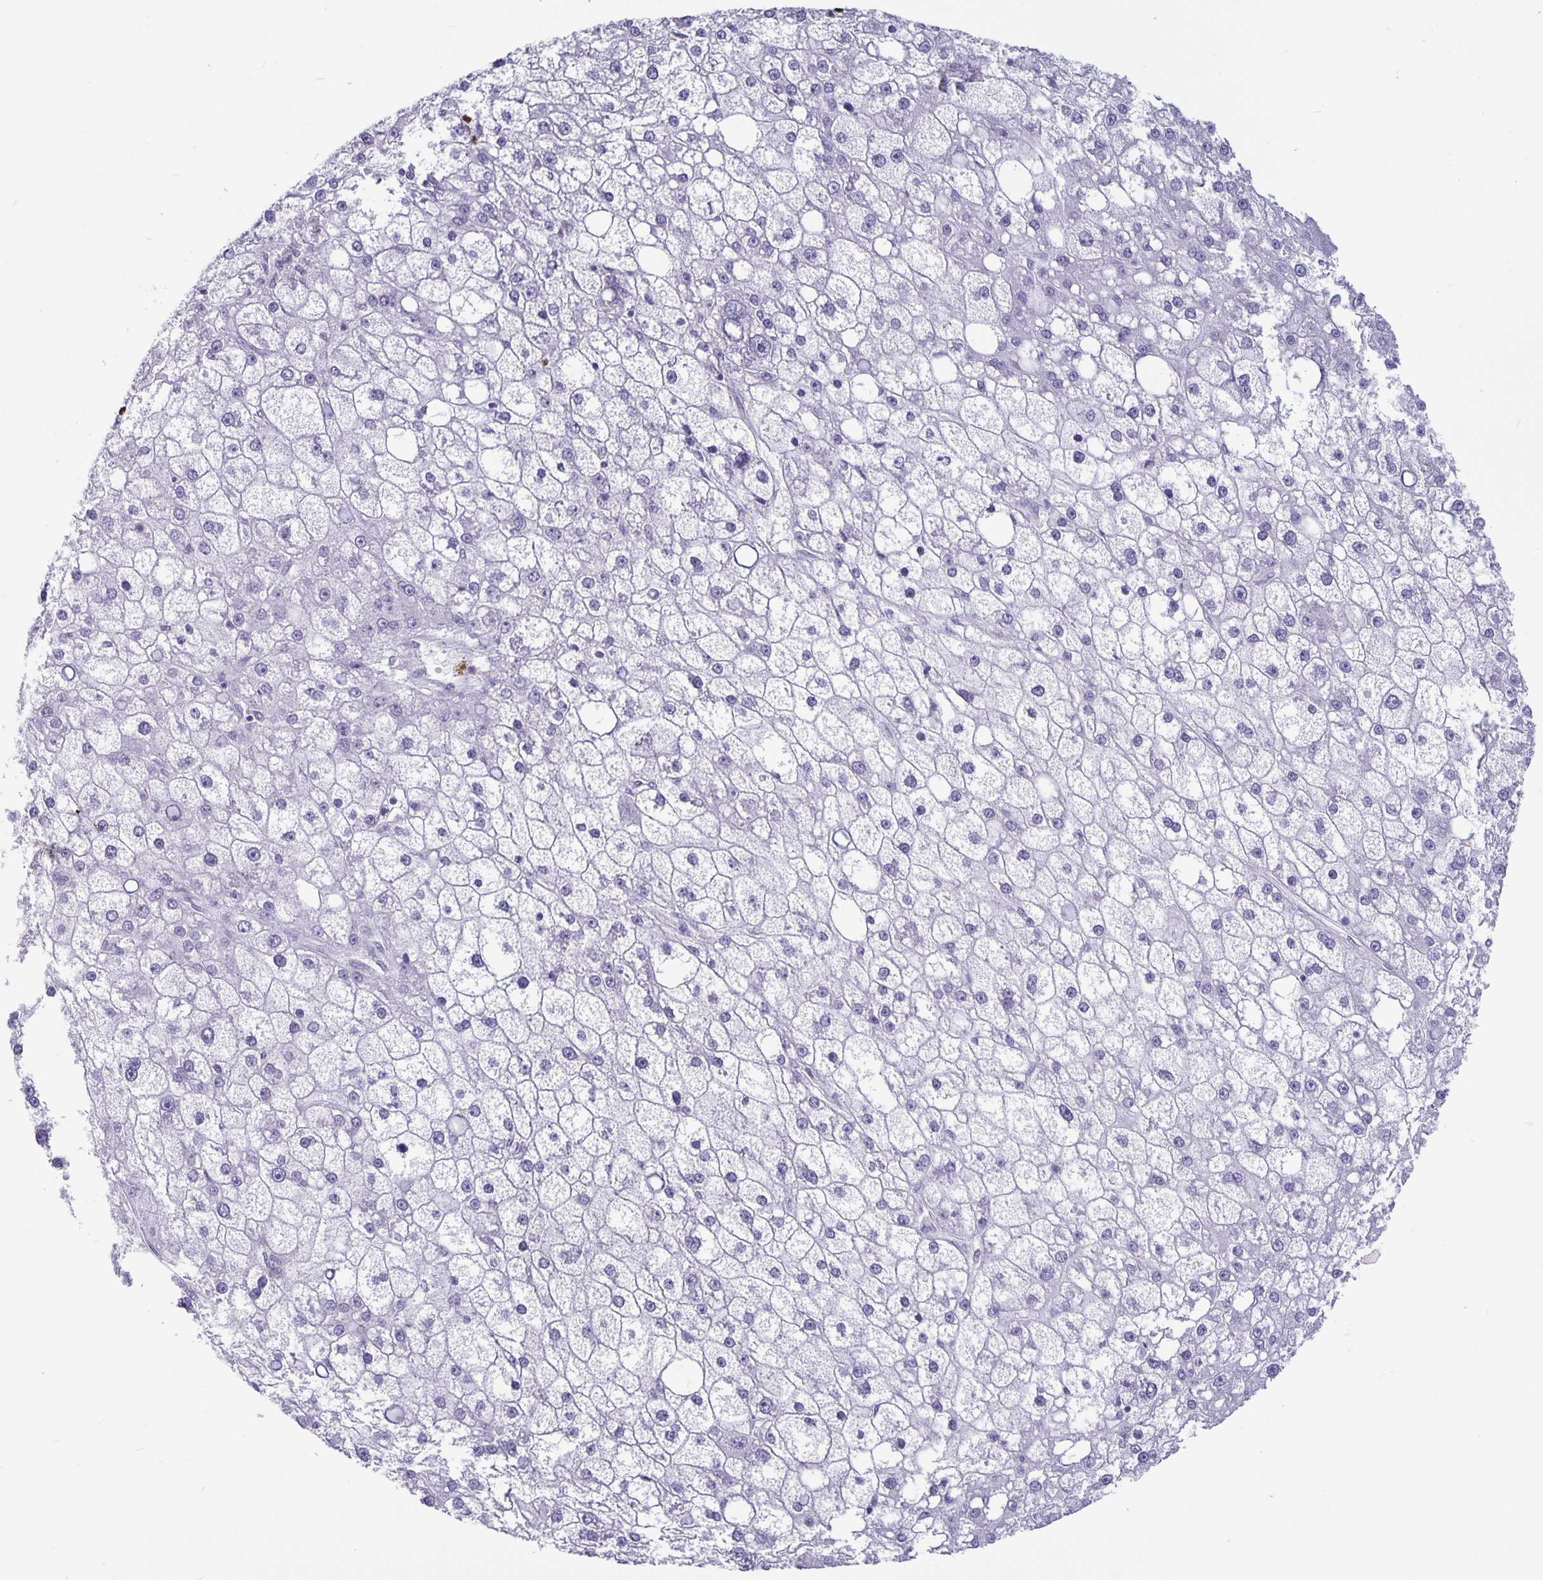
{"staining": {"intensity": "negative", "quantity": "none", "location": "none"}, "tissue": "liver cancer", "cell_type": "Tumor cells", "image_type": "cancer", "snomed": [{"axis": "morphology", "description": "Carcinoma, Hepatocellular, NOS"}, {"axis": "topography", "description": "Liver"}], "caption": "Histopathology image shows no protein expression in tumor cells of liver cancer (hepatocellular carcinoma) tissue.", "gene": "PLCB3", "patient": {"sex": "male", "age": 67}}